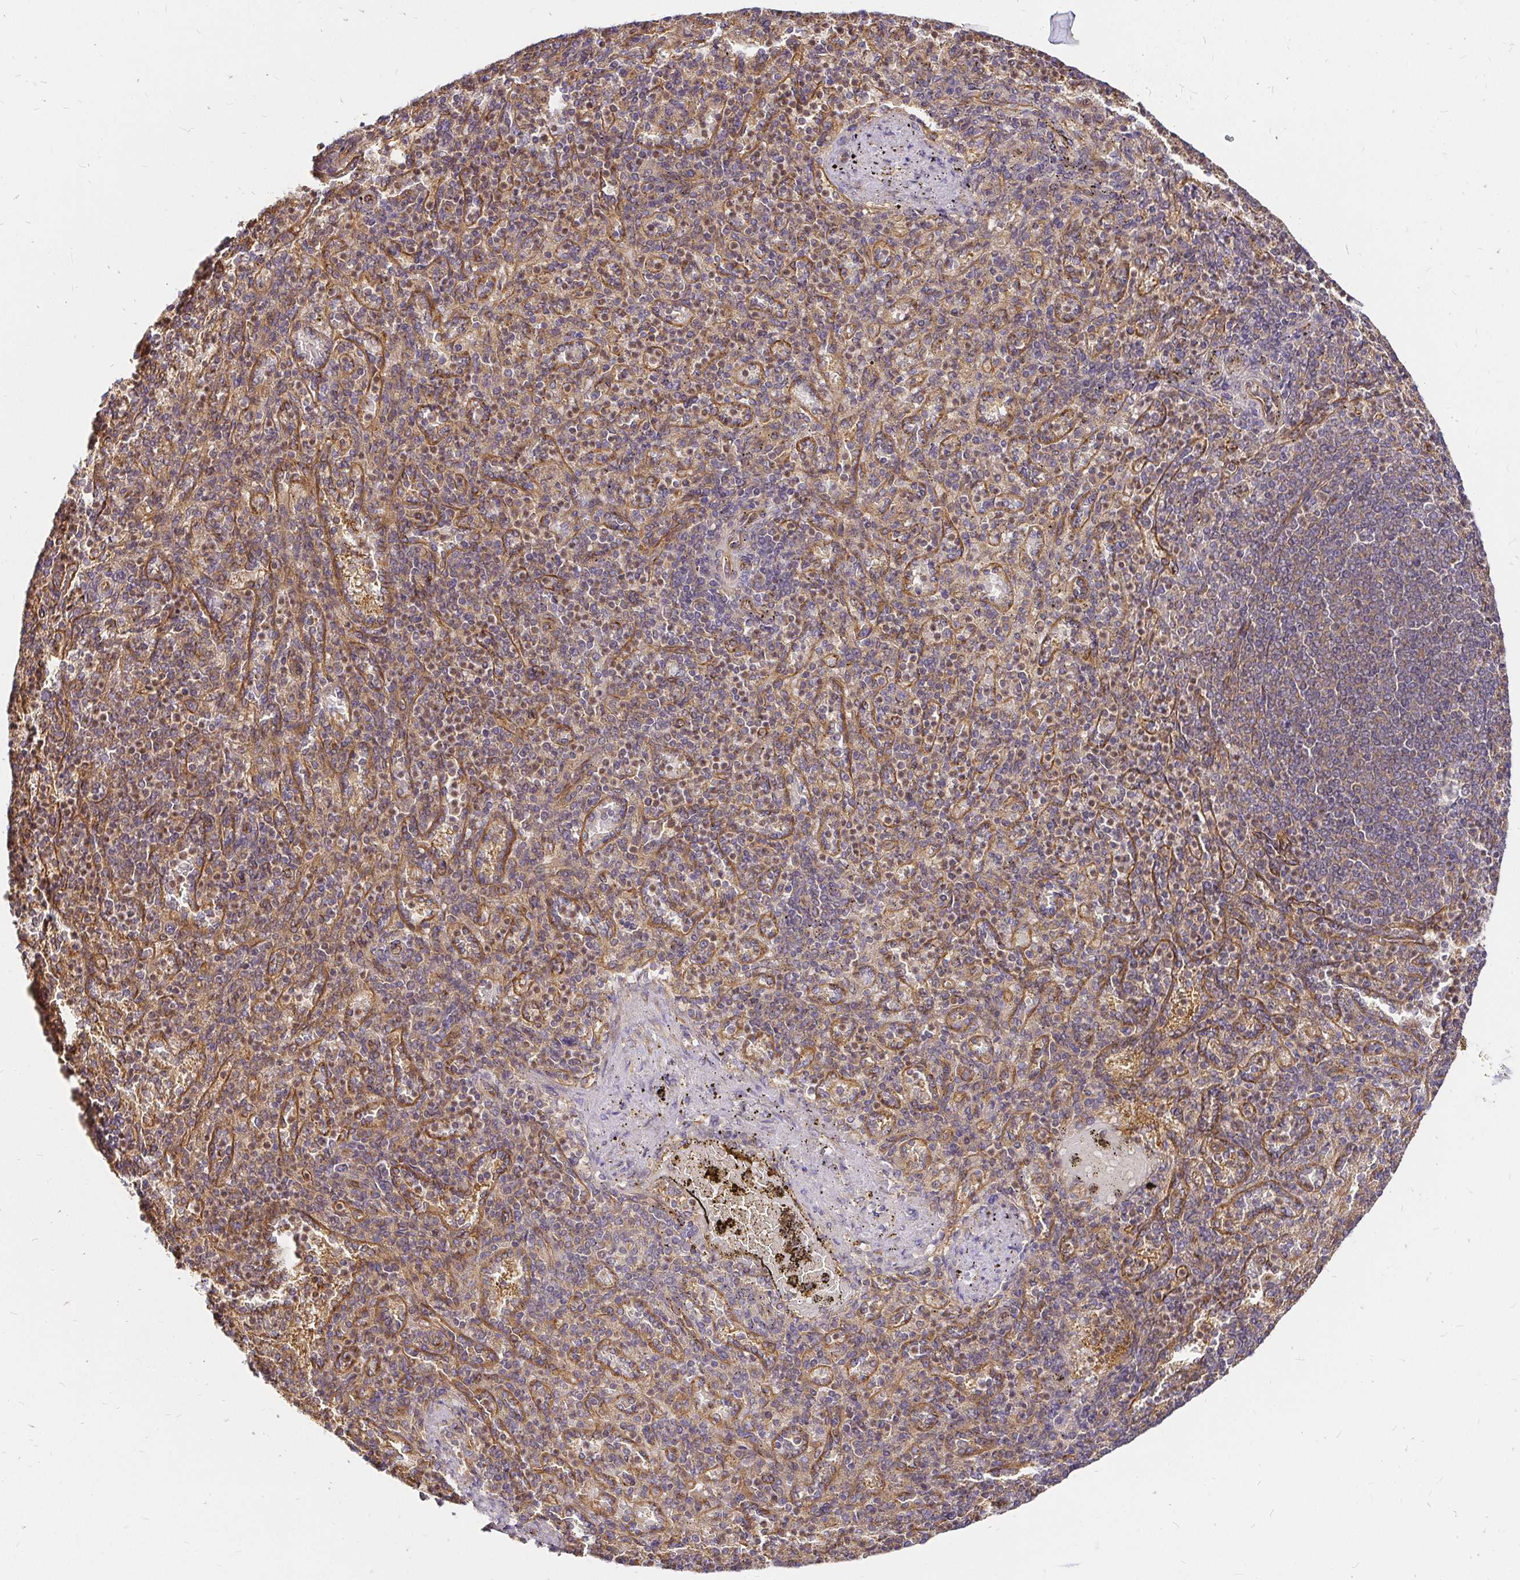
{"staining": {"intensity": "weak", "quantity": "<25%", "location": "cytoplasmic/membranous"}, "tissue": "spleen", "cell_type": "Cells in red pulp", "image_type": "normal", "snomed": [{"axis": "morphology", "description": "Normal tissue, NOS"}, {"axis": "topography", "description": "Spleen"}], "caption": "High power microscopy micrograph of an immunohistochemistry photomicrograph of benign spleen, revealing no significant staining in cells in red pulp.", "gene": "KIF5B", "patient": {"sex": "female", "age": 74}}